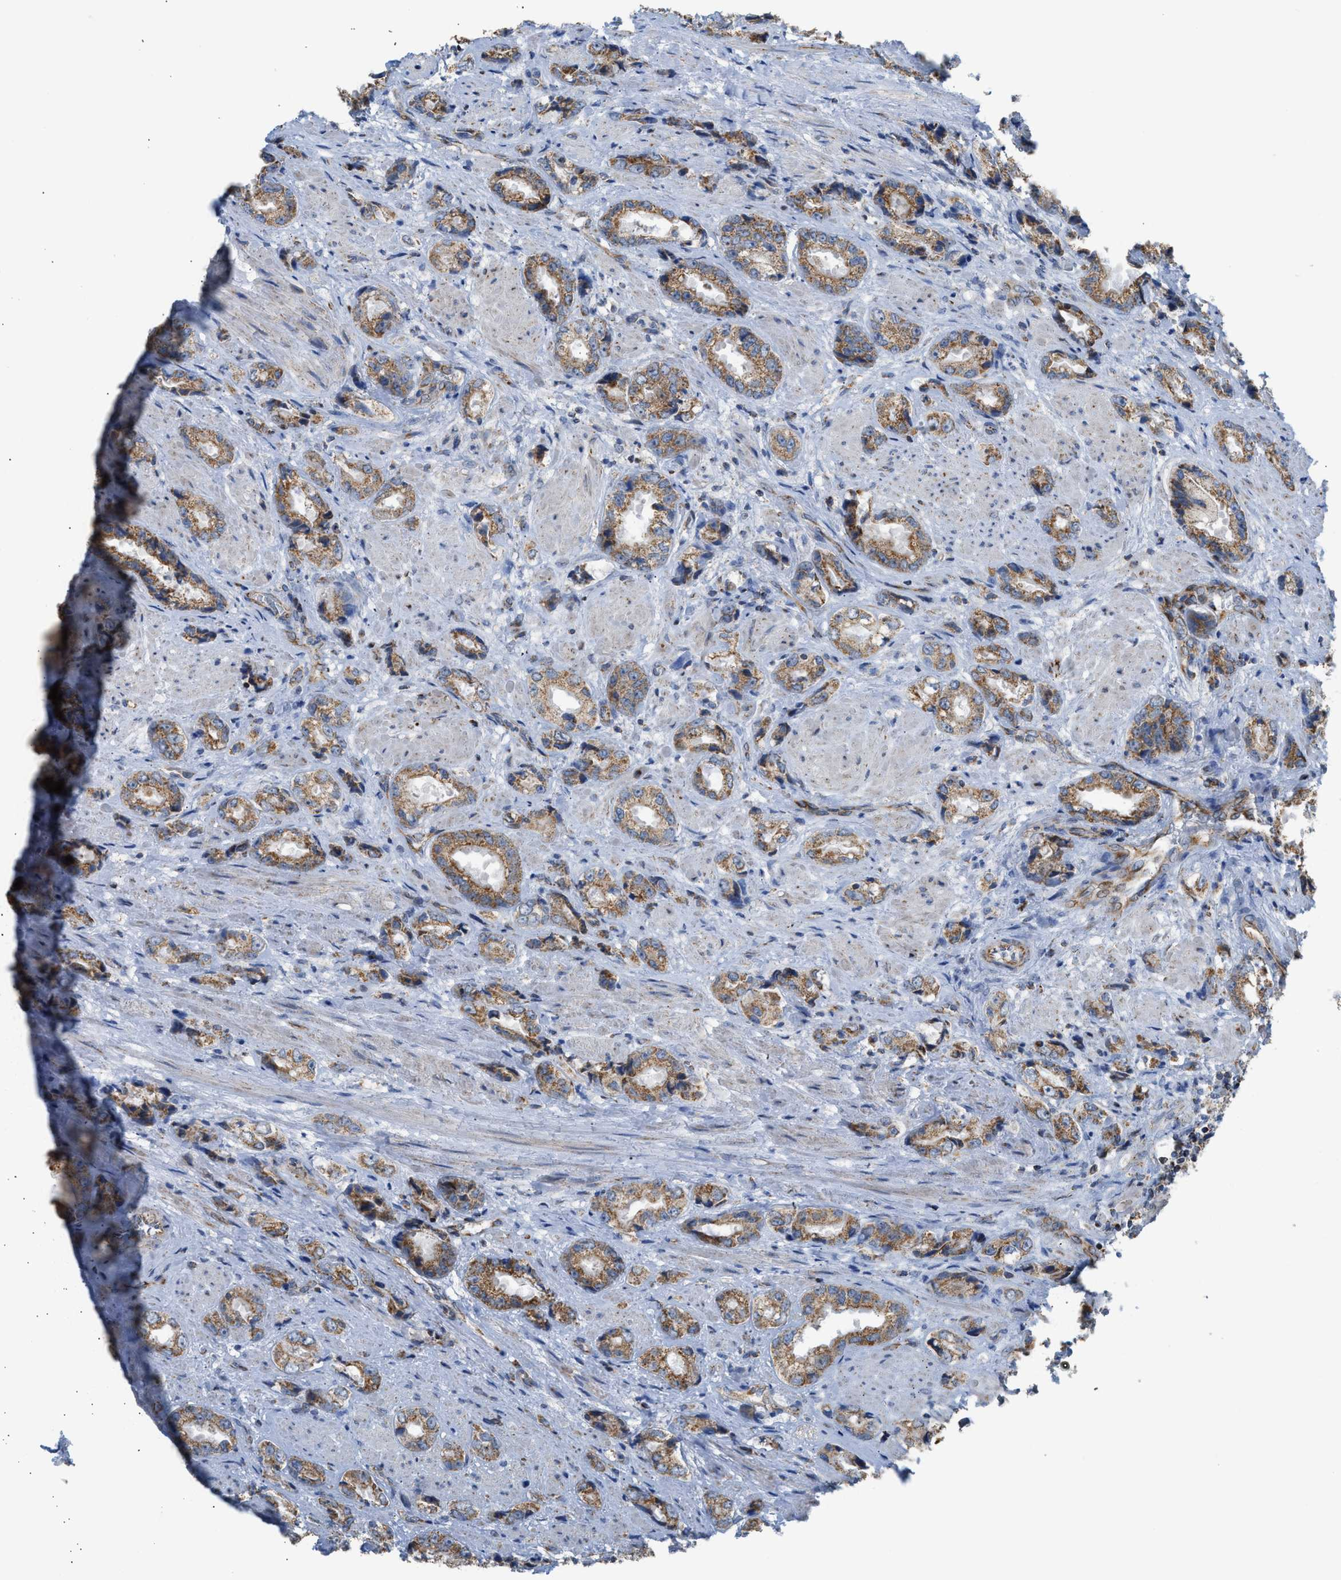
{"staining": {"intensity": "moderate", "quantity": ">75%", "location": "cytoplasmic/membranous"}, "tissue": "prostate cancer", "cell_type": "Tumor cells", "image_type": "cancer", "snomed": [{"axis": "morphology", "description": "Adenocarcinoma, High grade"}, {"axis": "topography", "description": "Prostate"}], "caption": "Moderate cytoplasmic/membranous protein expression is identified in approximately >75% of tumor cells in prostate cancer.", "gene": "GOT2", "patient": {"sex": "male", "age": 61}}